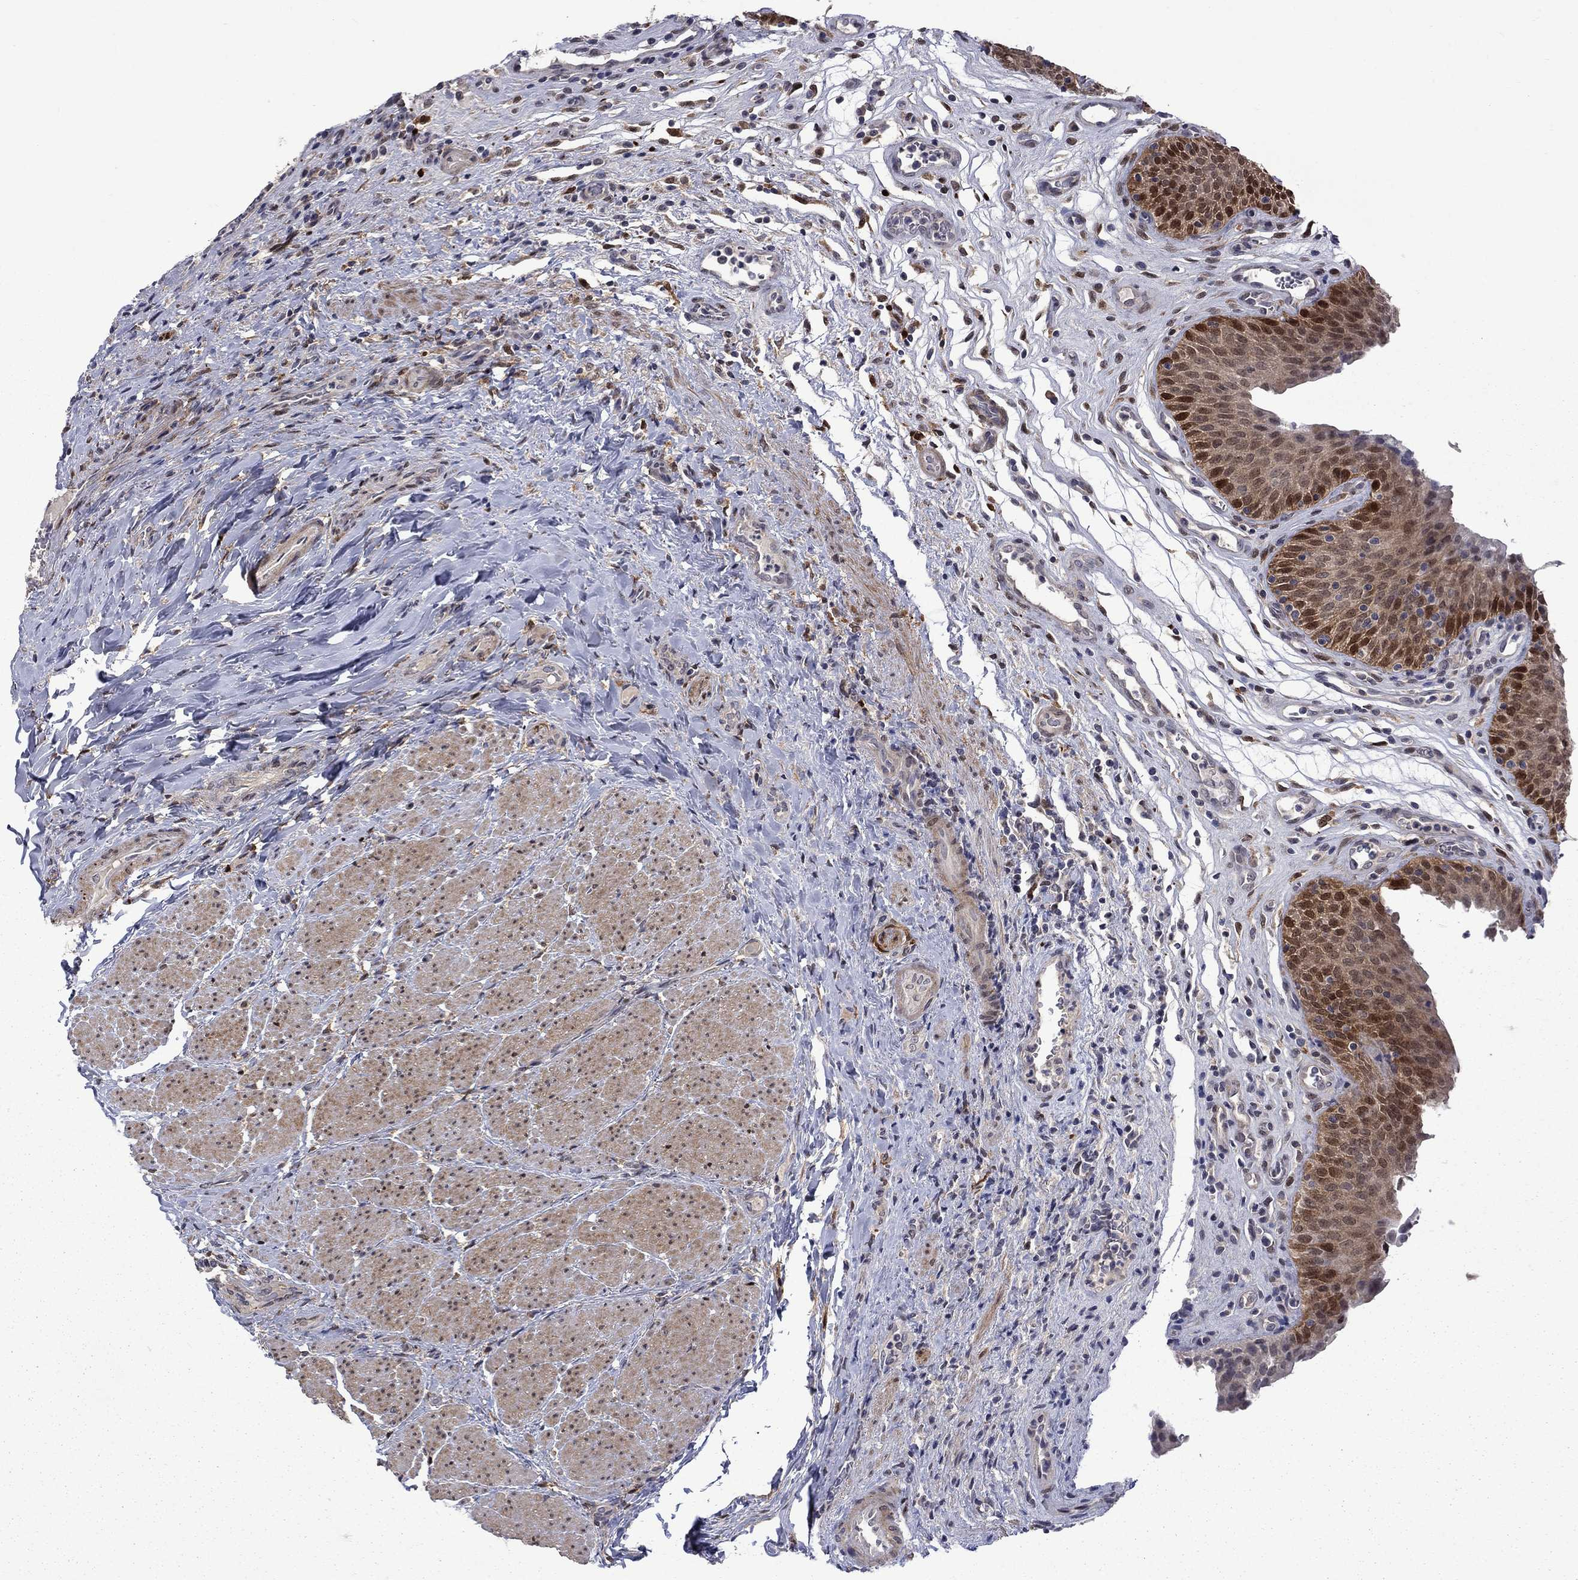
{"staining": {"intensity": "strong", "quantity": "<25%", "location": "nuclear"}, "tissue": "urinary bladder", "cell_type": "Urothelial cells", "image_type": "normal", "snomed": [{"axis": "morphology", "description": "Normal tissue, NOS"}, {"axis": "topography", "description": "Urinary bladder"}], "caption": "Protein expression analysis of benign urinary bladder shows strong nuclear positivity in about <25% of urothelial cells. The staining was performed using DAB to visualize the protein expression in brown, while the nuclei were stained in blue with hematoxylin (Magnification: 20x).", "gene": "CBR1", "patient": {"sex": "male", "age": 66}}